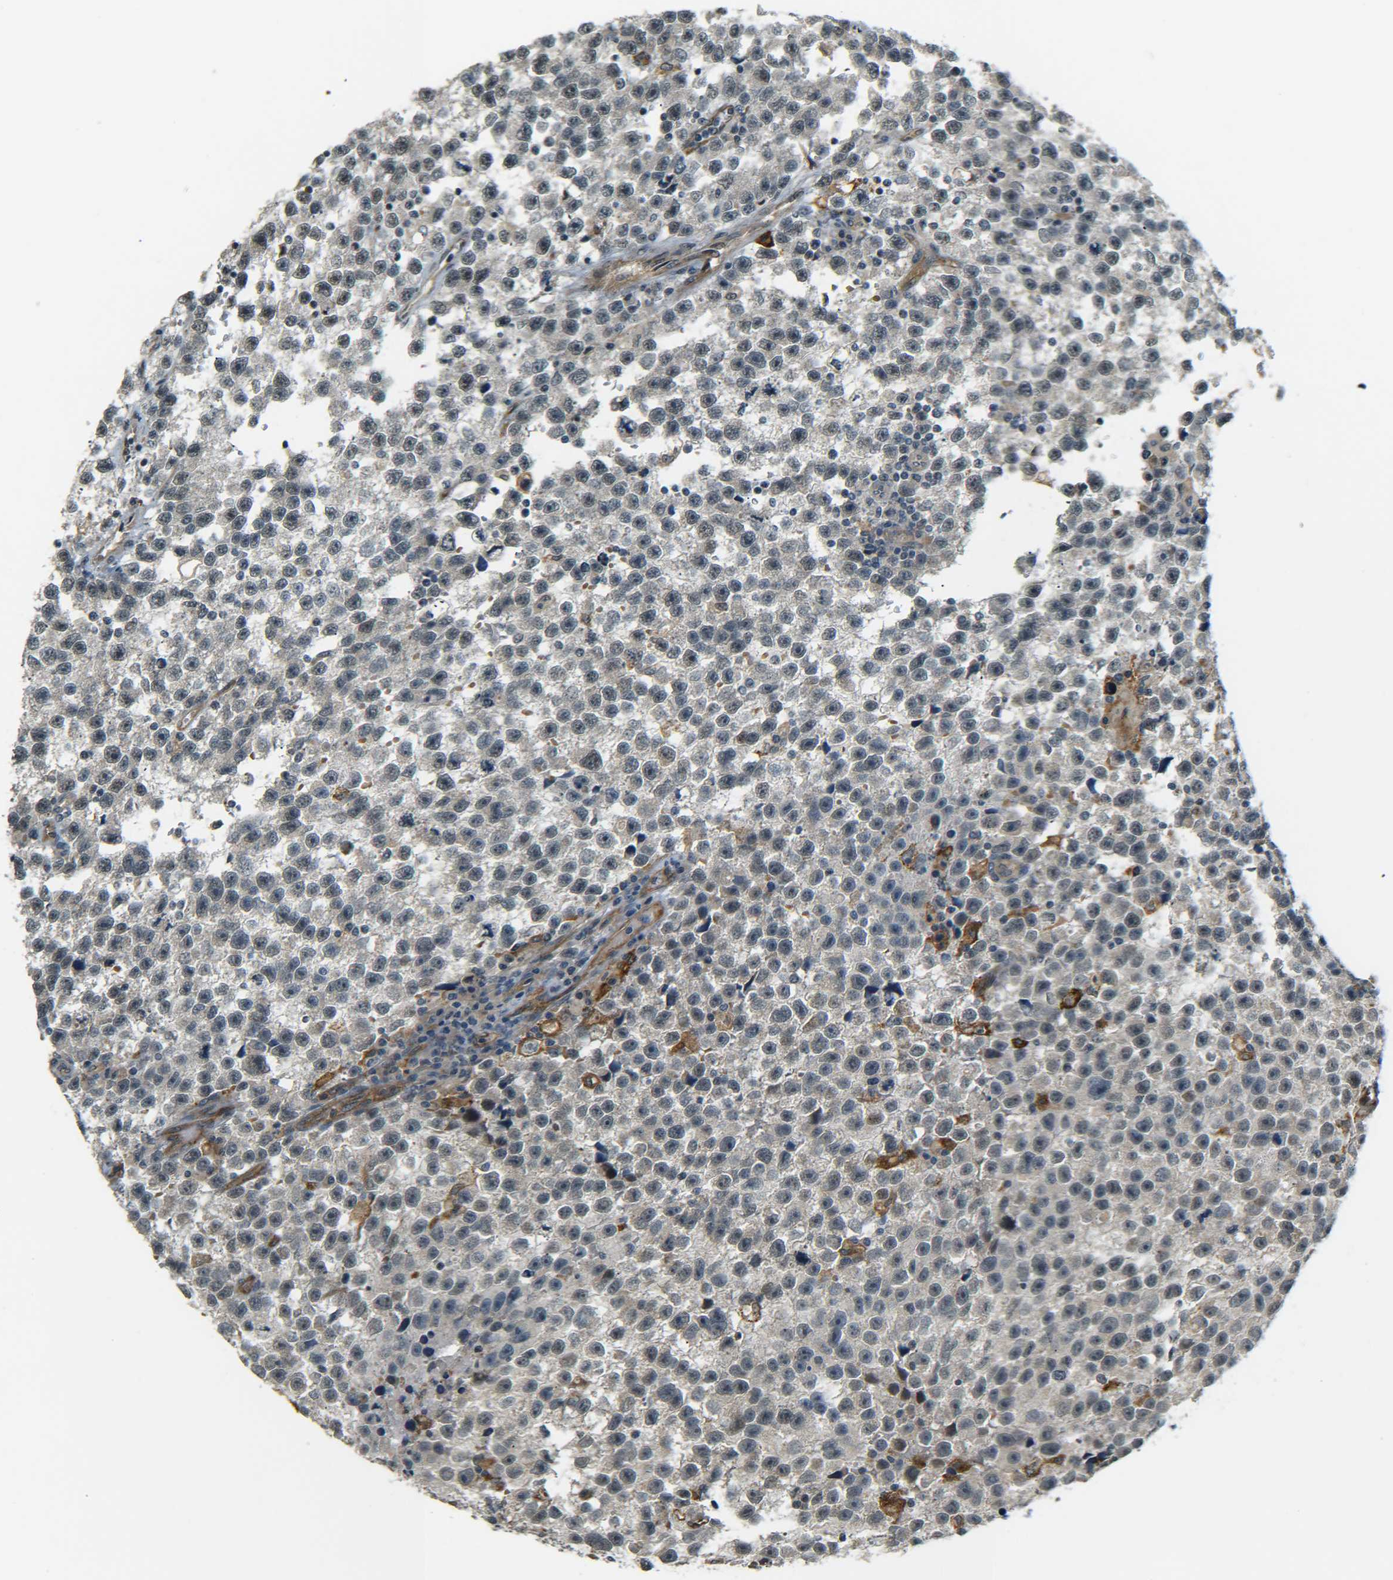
{"staining": {"intensity": "negative", "quantity": "none", "location": "none"}, "tissue": "testis cancer", "cell_type": "Tumor cells", "image_type": "cancer", "snomed": [{"axis": "morphology", "description": "Seminoma, NOS"}, {"axis": "topography", "description": "Testis"}], "caption": "Tumor cells show no significant positivity in seminoma (testis).", "gene": "DAB2", "patient": {"sex": "male", "age": 33}}